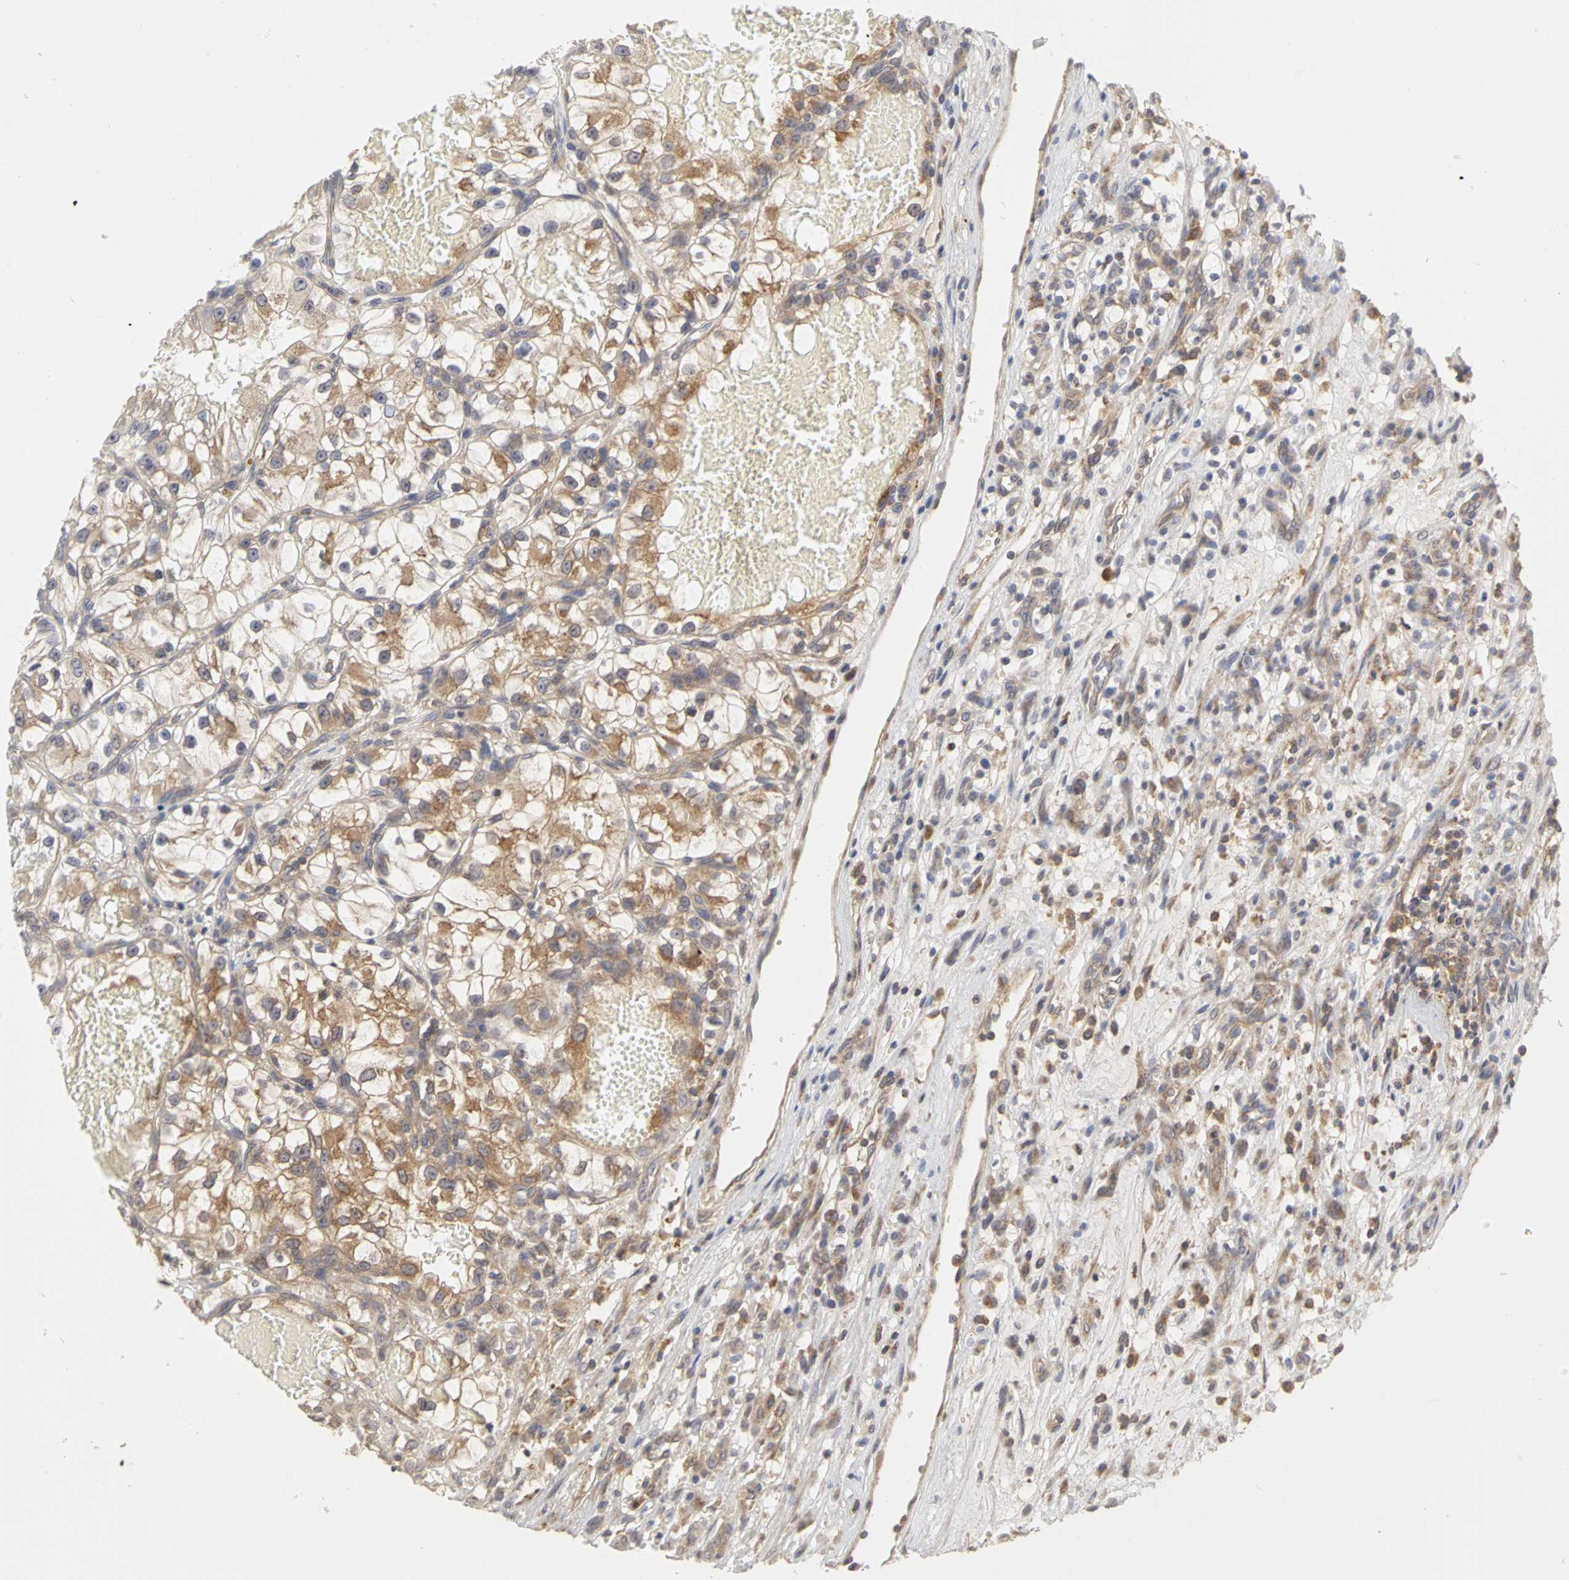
{"staining": {"intensity": "moderate", "quantity": "25%-75%", "location": "cytoplasmic/membranous"}, "tissue": "renal cancer", "cell_type": "Tumor cells", "image_type": "cancer", "snomed": [{"axis": "morphology", "description": "Adenocarcinoma, NOS"}, {"axis": "topography", "description": "Kidney"}], "caption": "This is a micrograph of immunohistochemistry staining of renal cancer, which shows moderate expression in the cytoplasmic/membranous of tumor cells.", "gene": "IRAK1", "patient": {"sex": "female", "age": 57}}